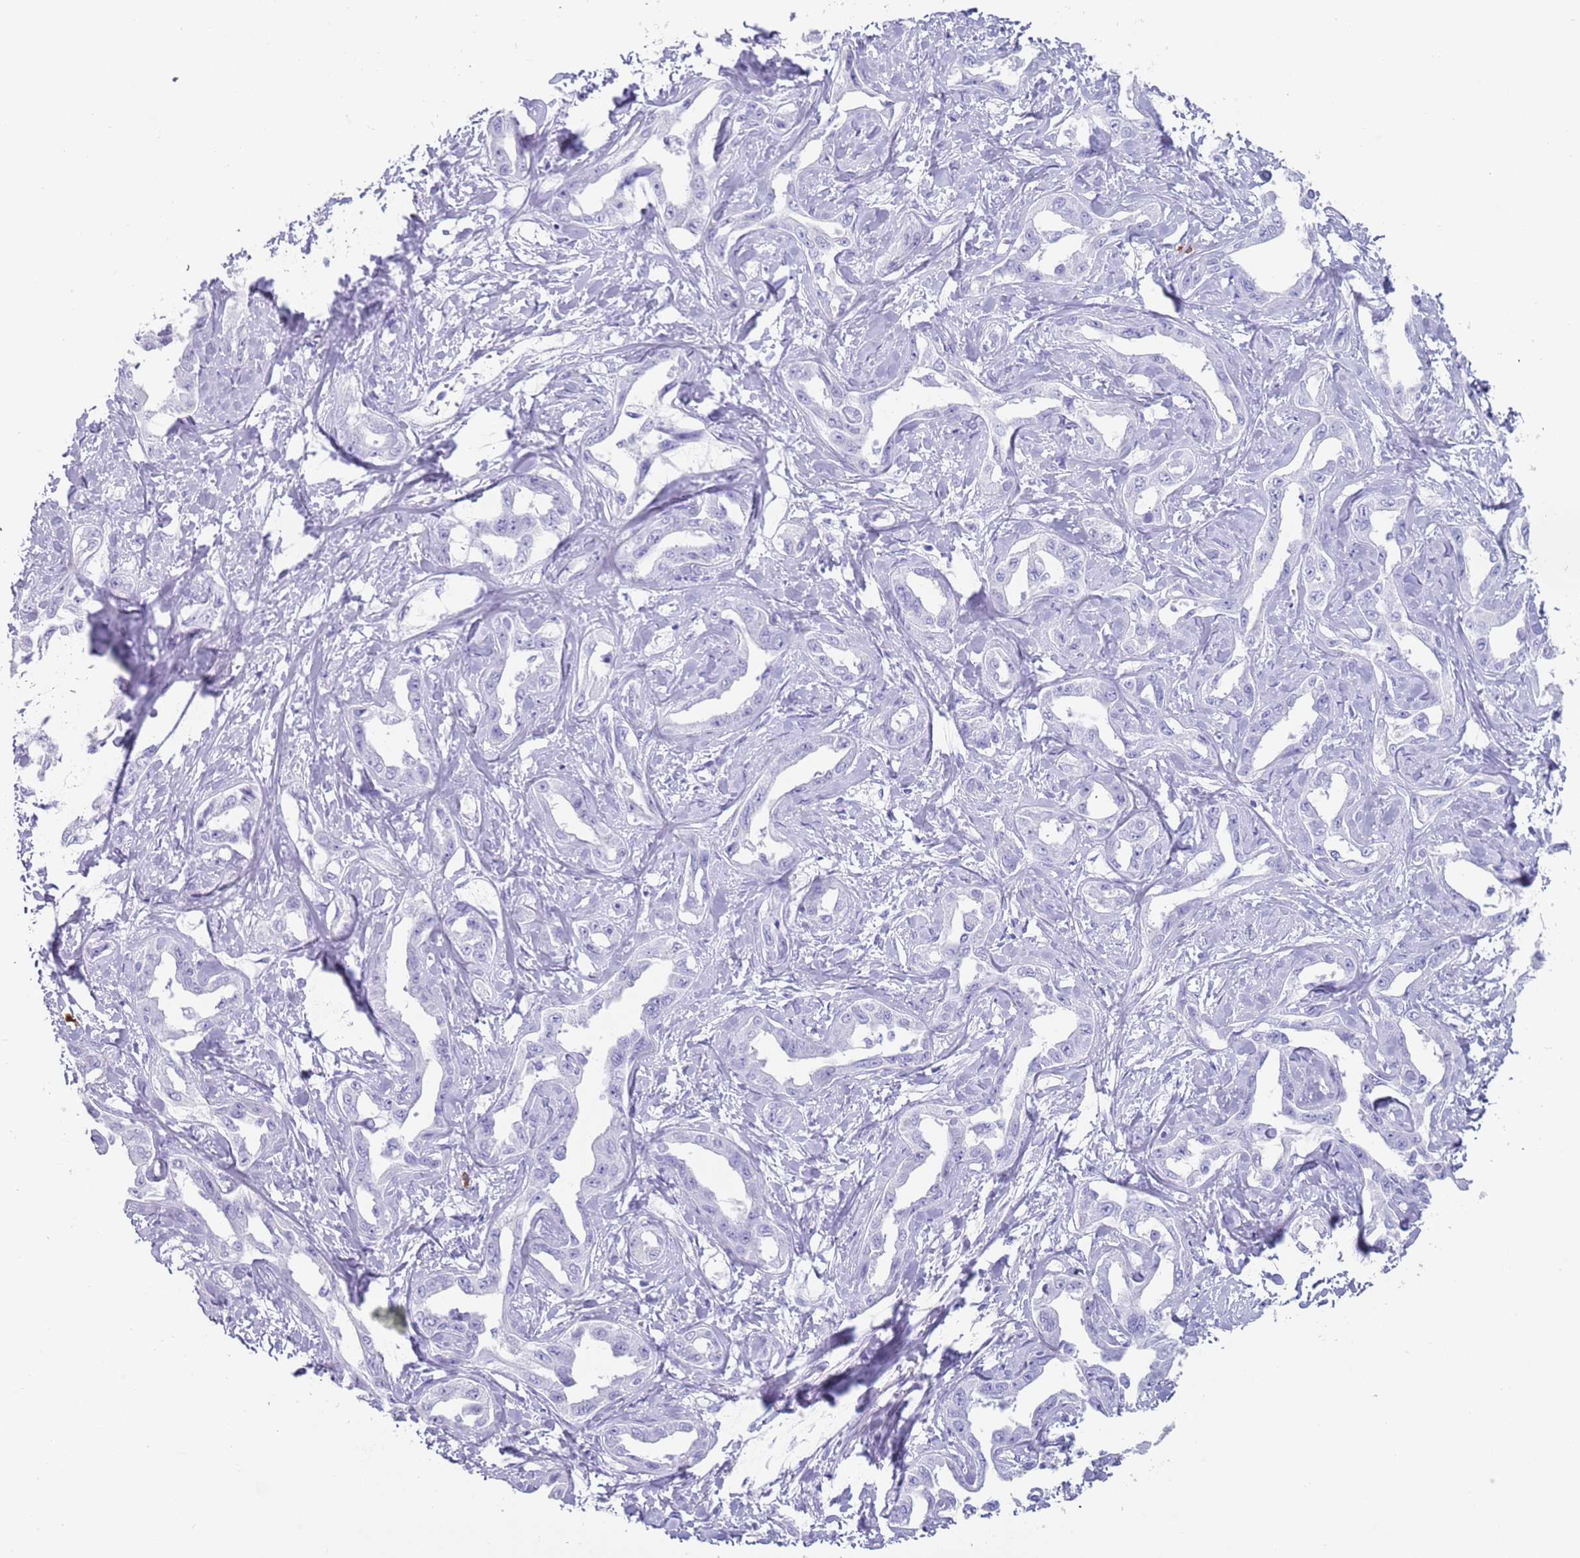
{"staining": {"intensity": "negative", "quantity": "none", "location": "none"}, "tissue": "liver cancer", "cell_type": "Tumor cells", "image_type": "cancer", "snomed": [{"axis": "morphology", "description": "Cholangiocarcinoma"}, {"axis": "topography", "description": "Liver"}], "caption": "High power microscopy histopathology image of an immunohistochemistry (IHC) micrograph of cholangiocarcinoma (liver), revealing no significant positivity in tumor cells.", "gene": "MYADML2", "patient": {"sex": "male", "age": 59}}